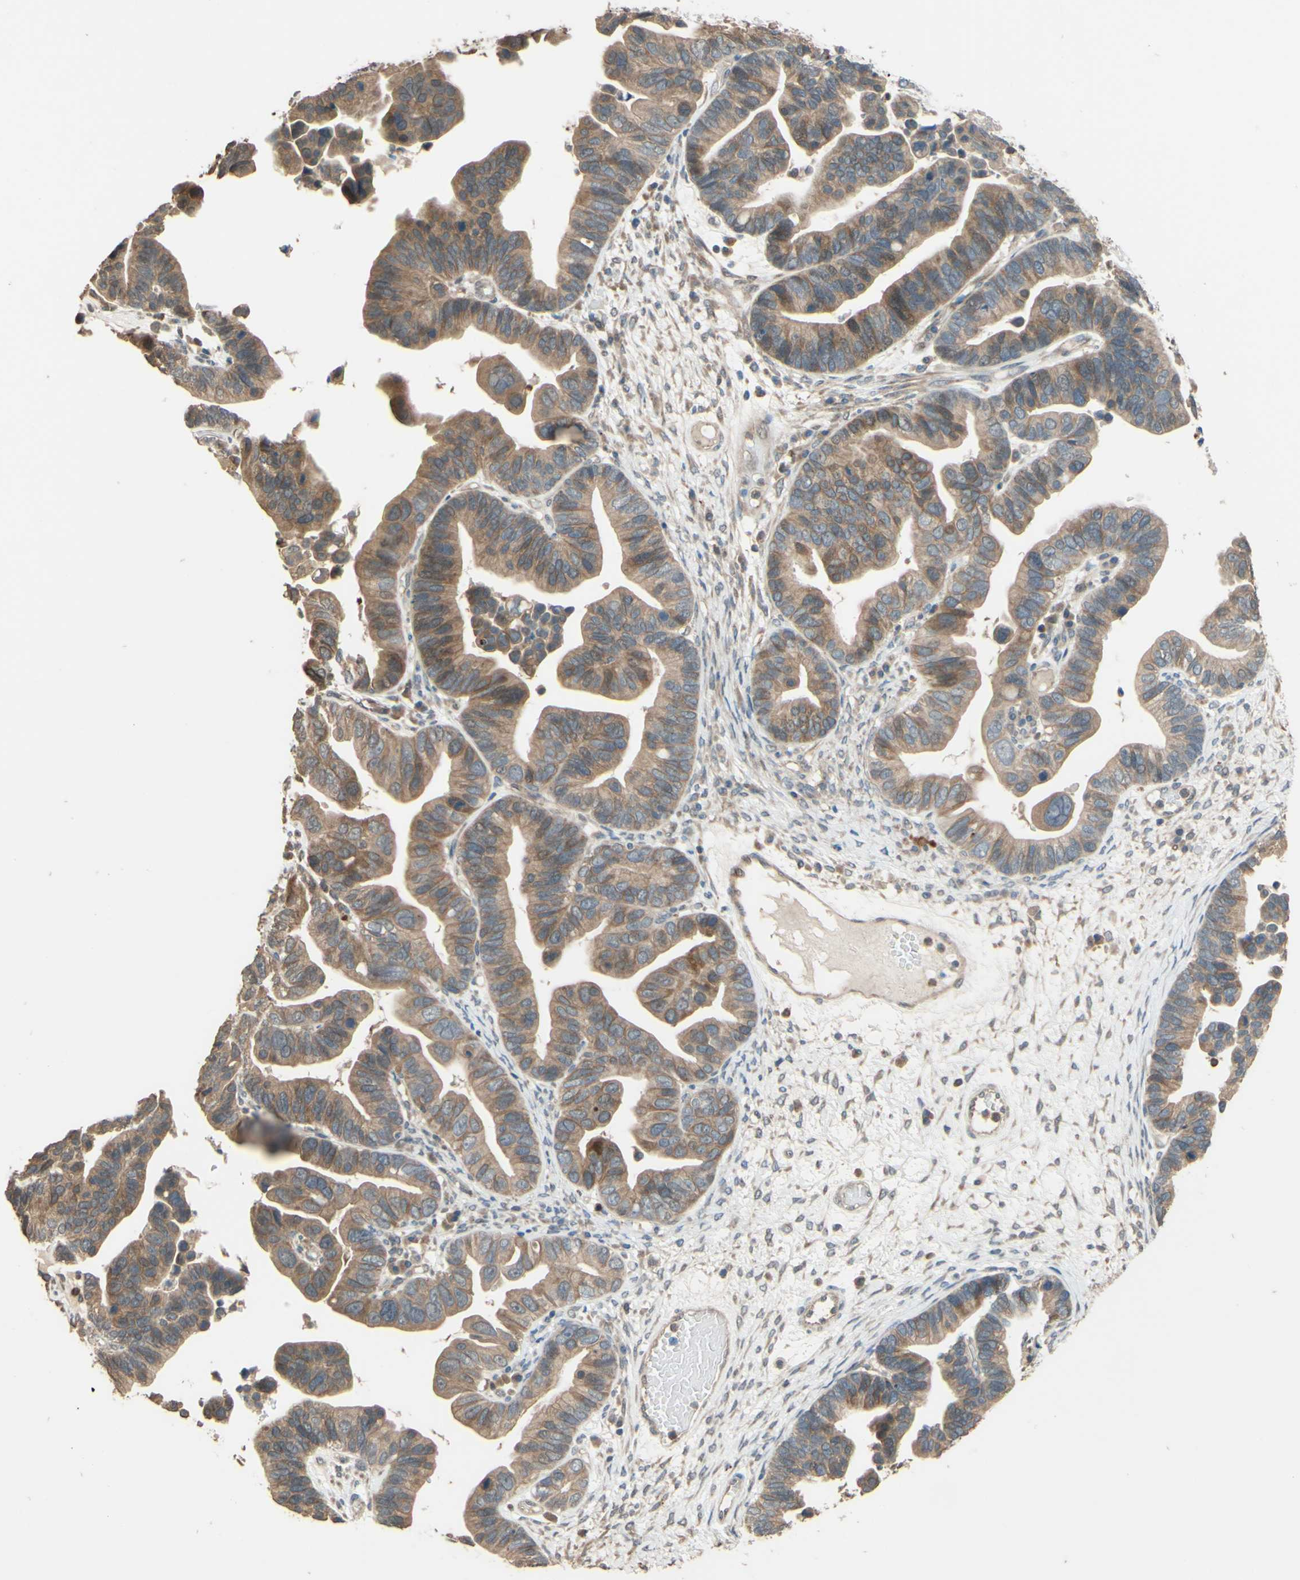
{"staining": {"intensity": "moderate", "quantity": ">75%", "location": "cytoplasmic/membranous"}, "tissue": "ovarian cancer", "cell_type": "Tumor cells", "image_type": "cancer", "snomed": [{"axis": "morphology", "description": "Cystadenocarcinoma, serous, NOS"}, {"axis": "topography", "description": "Ovary"}], "caption": "The photomicrograph shows a brown stain indicating the presence of a protein in the cytoplasmic/membranous of tumor cells in ovarian cancer.", "gene": "SMIM19", "patient": {"sex": "female", "age": 56}}